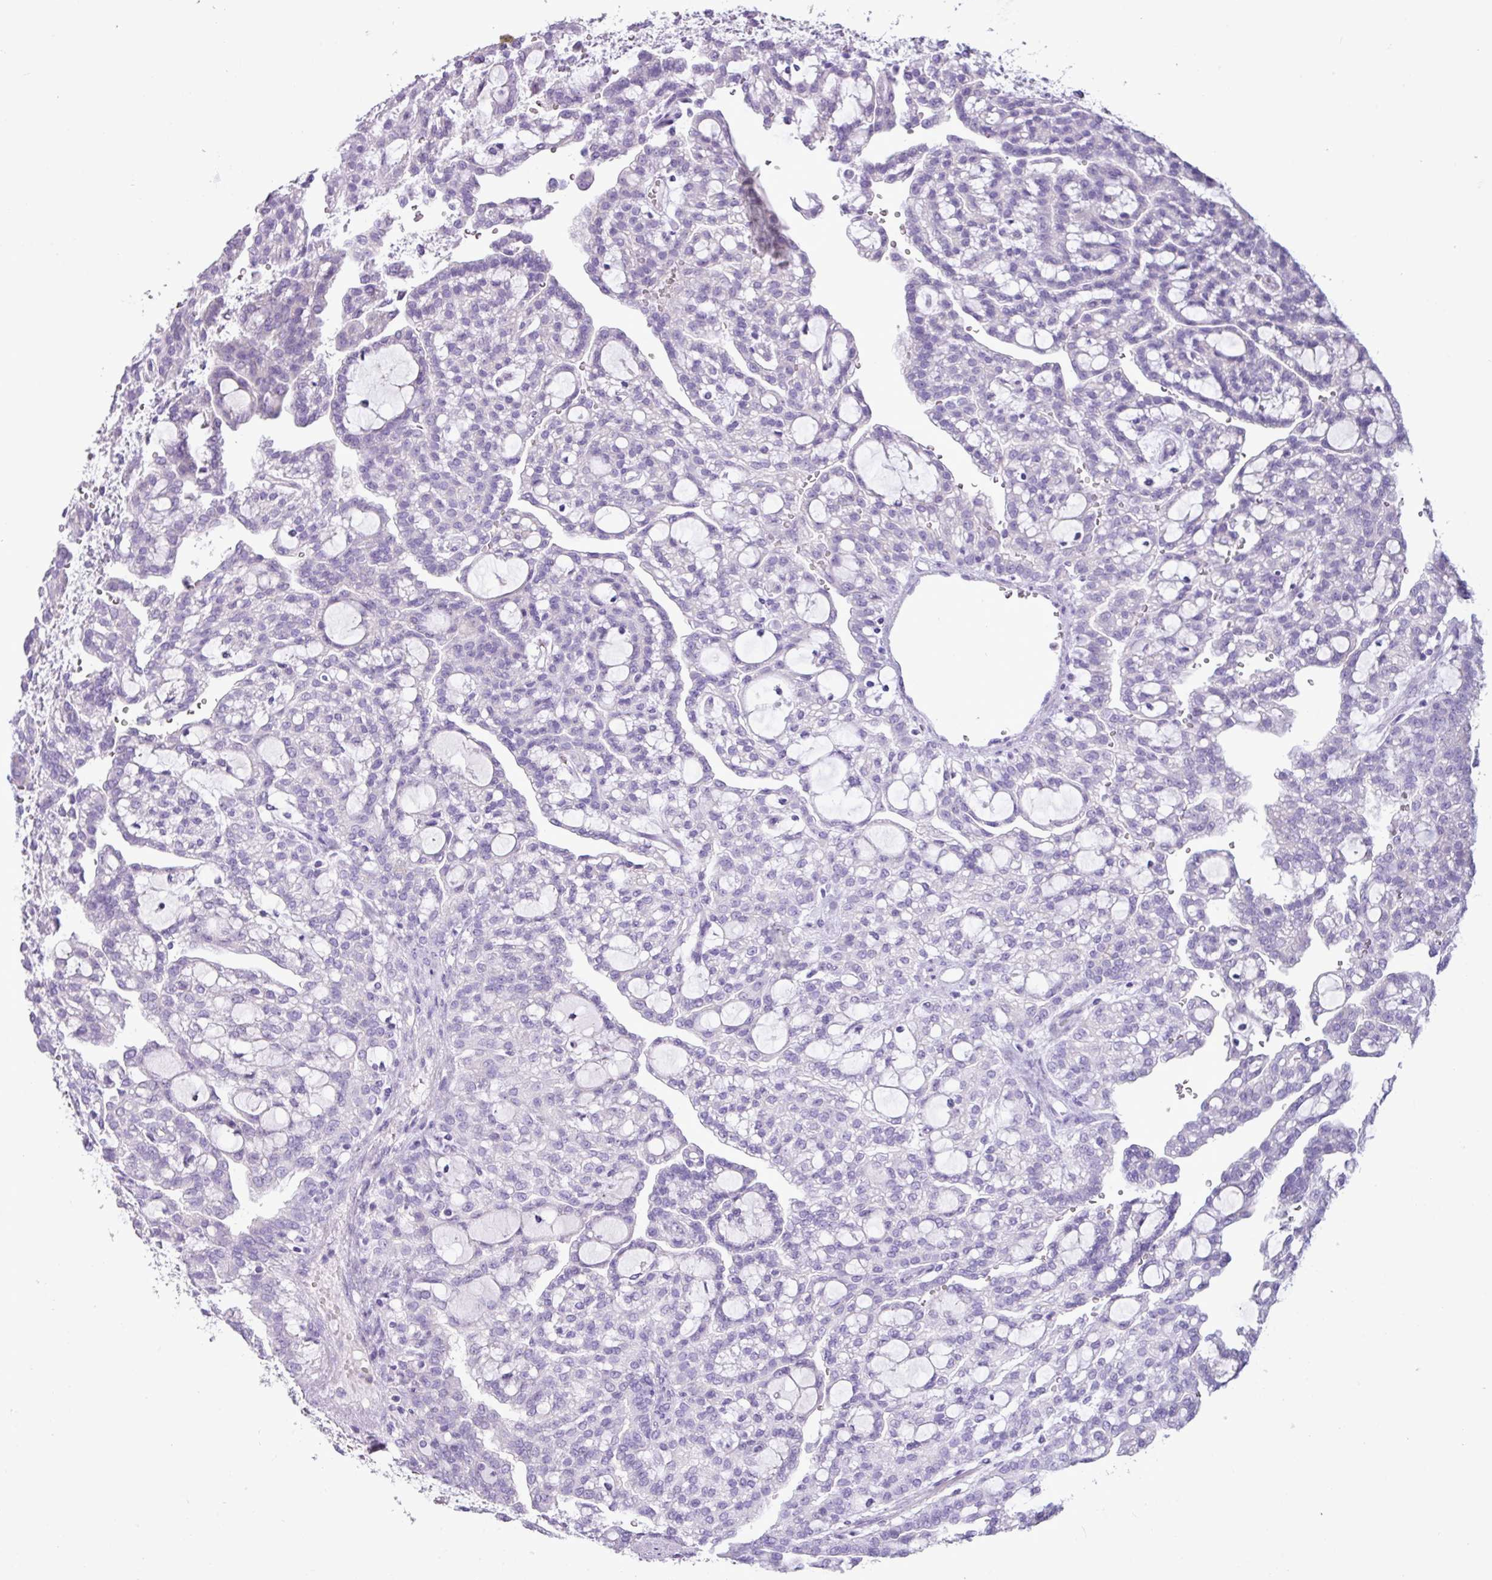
{"staining": {"intensity": "negative", "quantity": "none", "location": "none"}, "tissue": "renal cancer", "cell_type": "Tumor cells", "image_type": "cancer", "snomed": [{"axis": "morphology", "description": "Adenocarcinoma, NOS"}, {"axis": "topography", "description": "Kidney"}], "caption": "A photomicrograph of renal cancer stained for a protein demonstrates no brown staining in tumor cells.", "gene": "CYSTM1", "patient": {"sex": "male", "age": 63}}